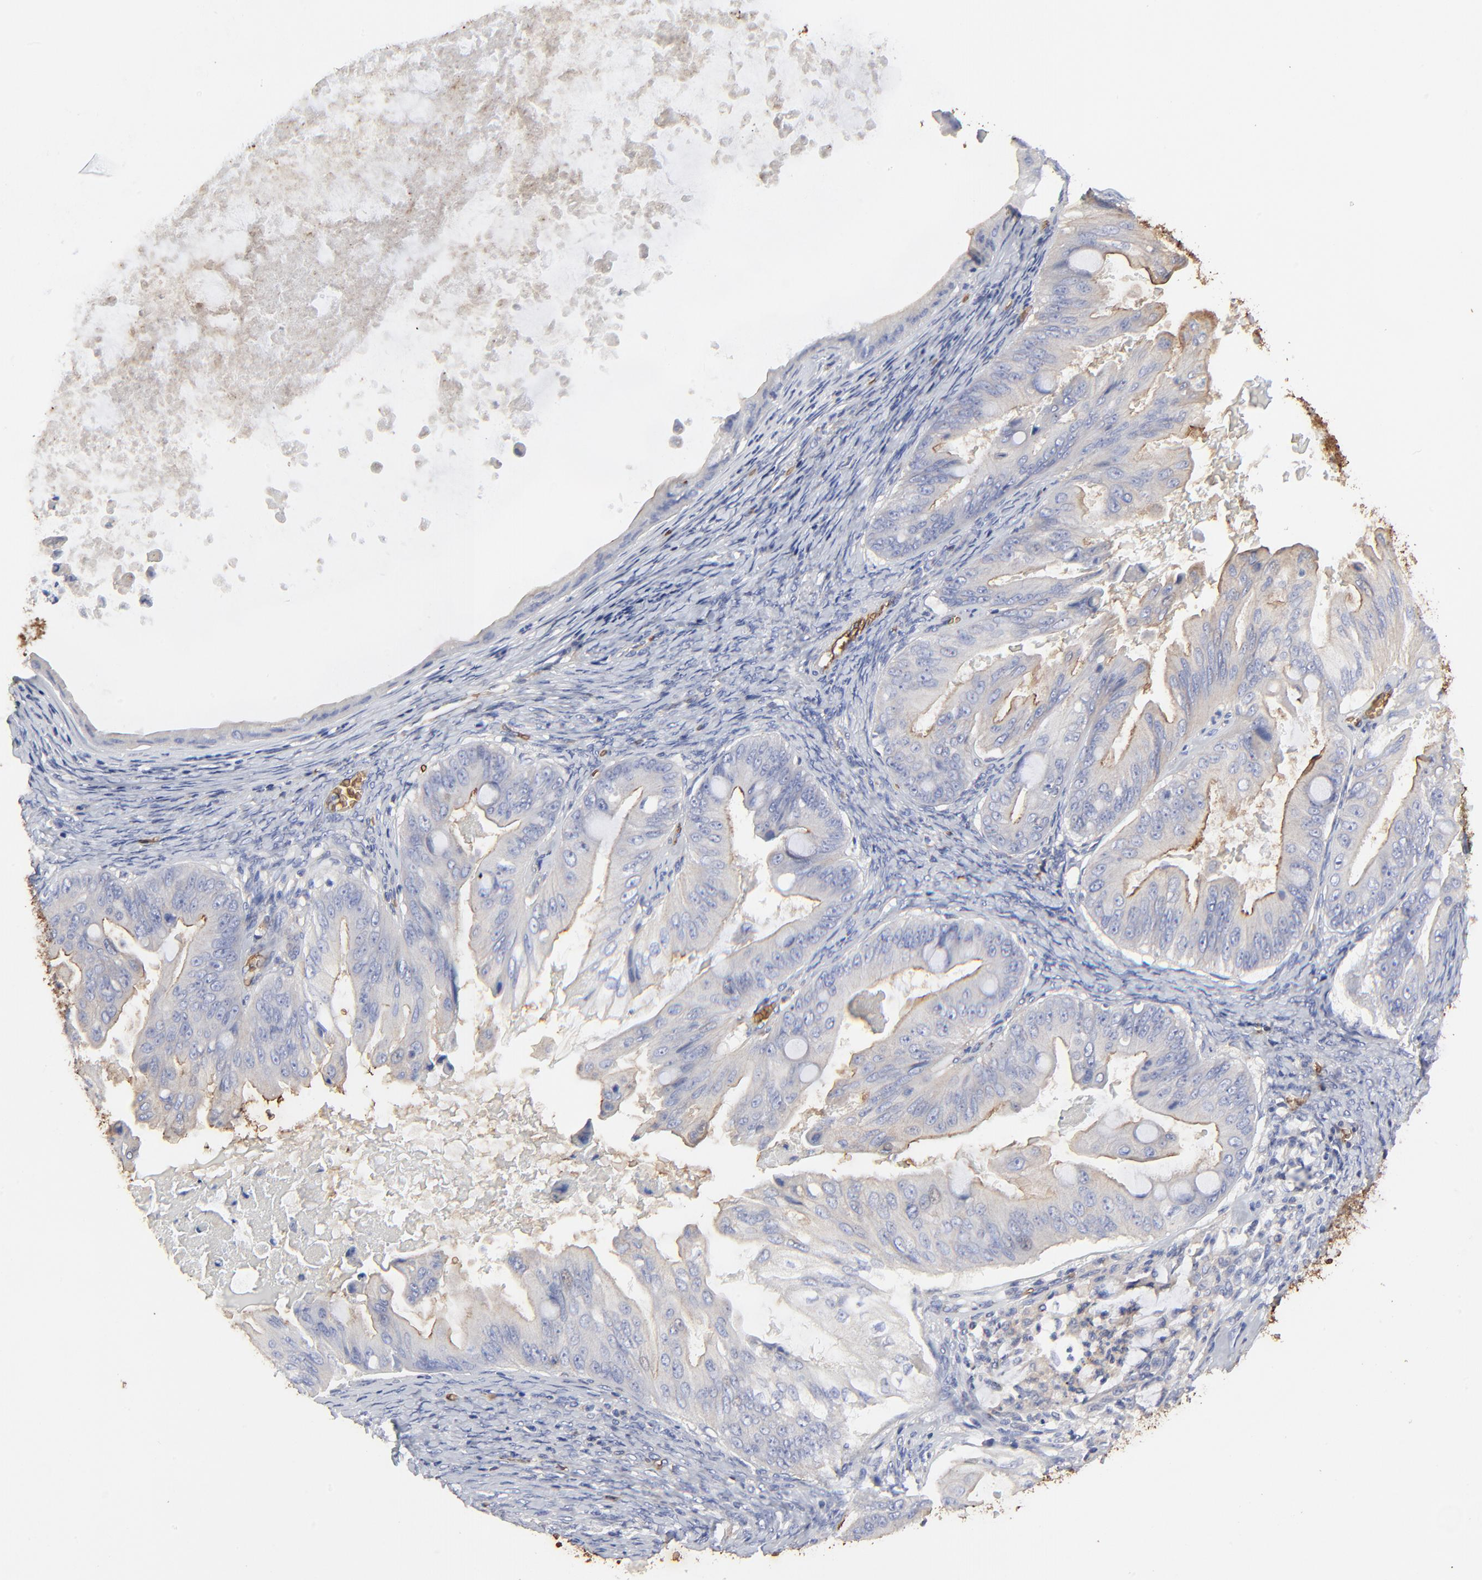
{"staining": {"intensity": "weak", "quantity": "25%-75%", "location": "cytoplasmic/membranous"}, "tissue": "ovarian cancer", "cell_type": "Tumor cells", "image_type": "cancer", "snomed": [{"axis": "morphology", "description": "Cystadenocarcinoma, mucinous, NOS"}, {"axis": "topography", "description": "Ovary"}], "caption": "Human ovarian cancer stained with a brown dye exhibits weak cytoplasmic/membranous positive positivity in about 25%-75% of tumor cells.", "gene": "PAG1", "patient": {"sex": "female", "age": 37}}